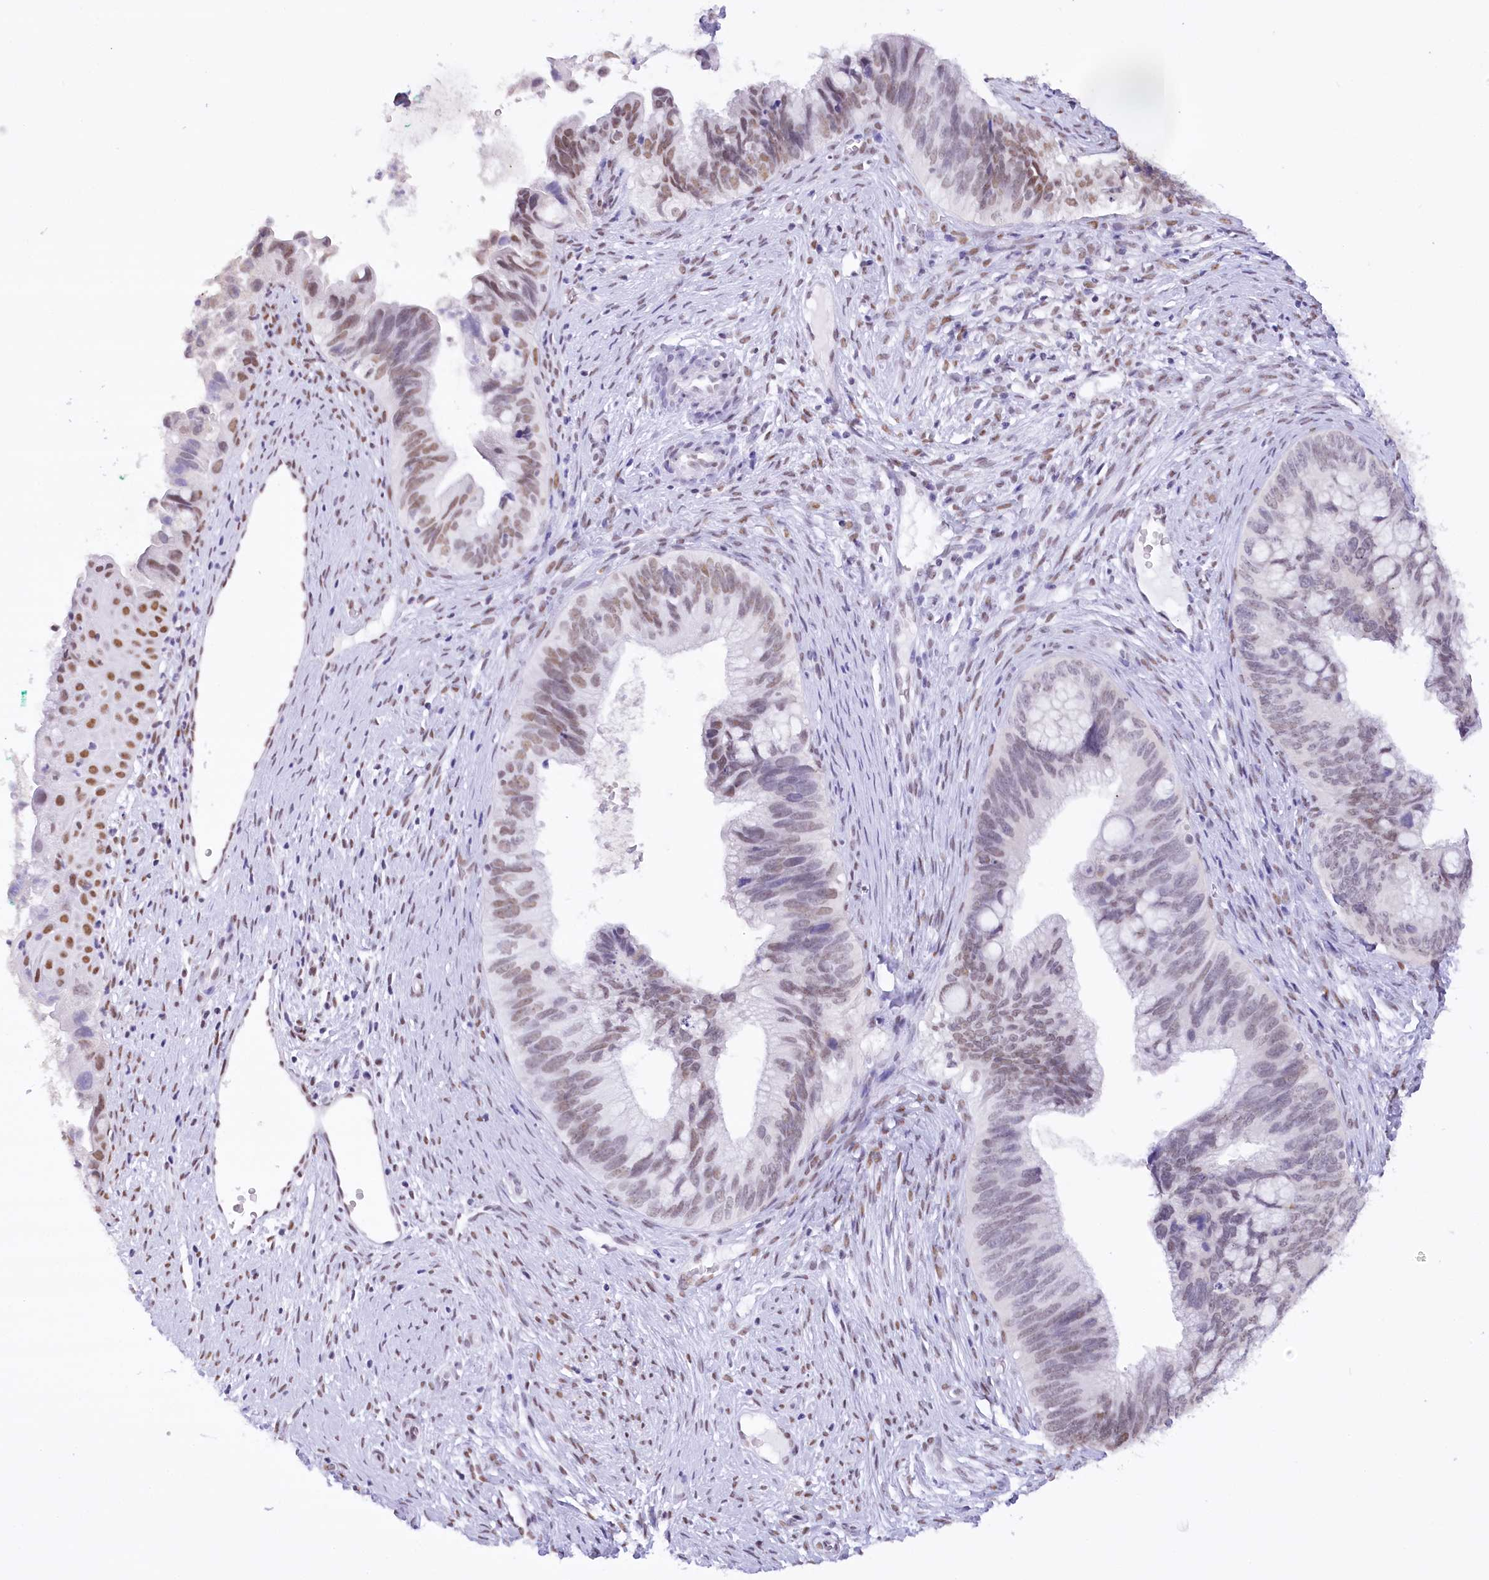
{"staining": {"intensity": "moderate", "quantity": "25%-75%", "location": "nuclear"}, "tissue": "cervical cancer", "cell_type": "Tumor cells", "image_type": "cancer", "snomed": [{"axis": "morphology", "description": "Adenocarcinoma, NOS"}, {"axis": "topography", "description": "Cervix"}], "caption": "Immunohistochemical staining of adenocarcinoma (cervical) exhibits medium levels of moderate nuclear positivity in about 25%-75% of tumor cells.", "gene": "HNRNPA0", "patient": {"sex": "female", "age": 42}}